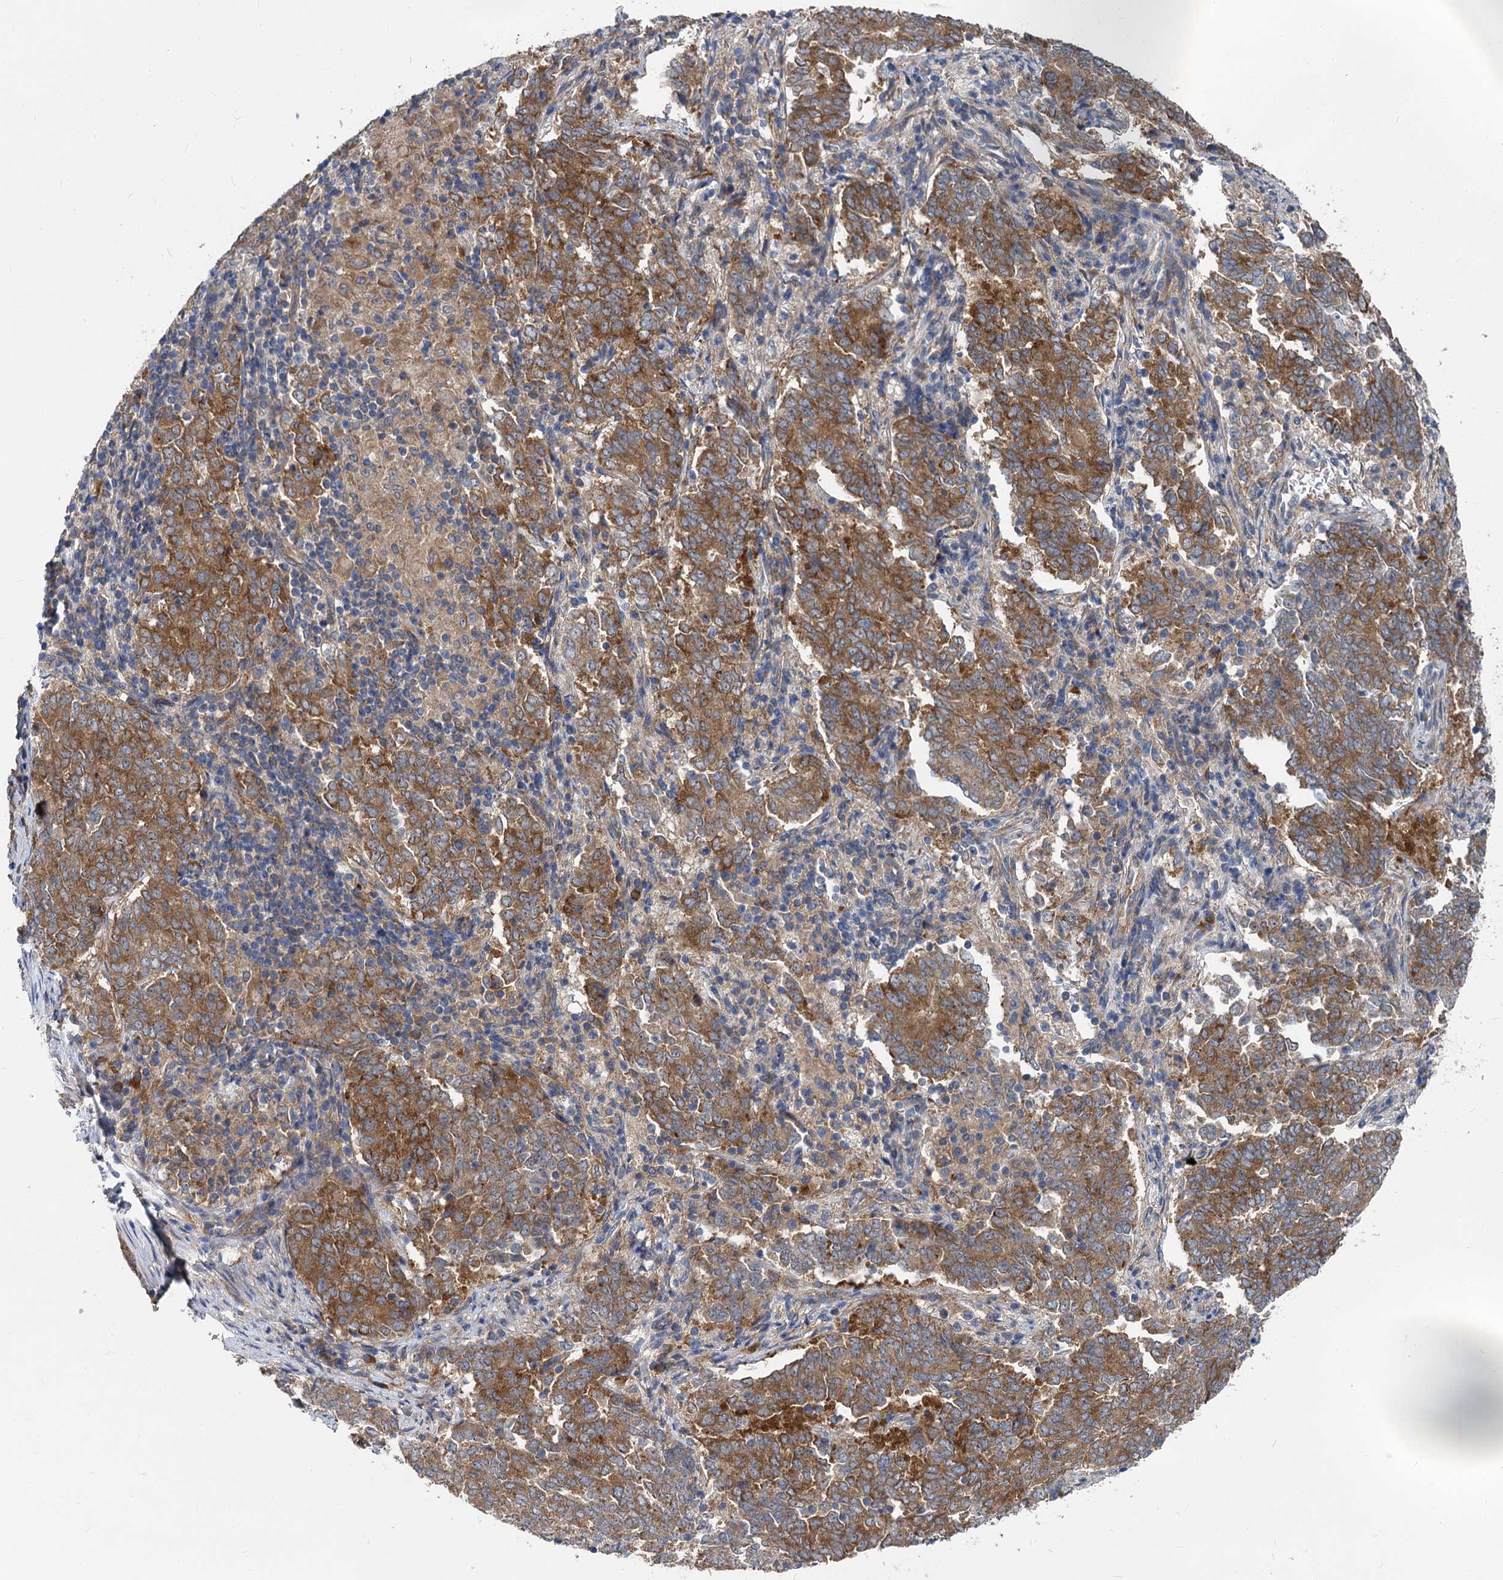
{"staining": {"intensity": "moderate", "quantity": ">75%", "location": "cytoplasmic/membranous"}, "tissue": "endometrial cancer", "cell_type": "Tumor cells", "image_type": "cancer", "snomed": [{"axis": "morphology", "description": "Adenocarcinoma, NOS"}, {"axis": "topography", "description": "Endometrium"}], "caption": "The photomicrograph shows staining of endometrial adenocarcinoma, revealing moderate cytoplasmic/membranous protein positivity (brown color) within tumor cells. (DAB IHC with brightfield microscopy, high magnification).", "gene": "EIF2B2", "patient": {"sex": "female", "age": 80}}